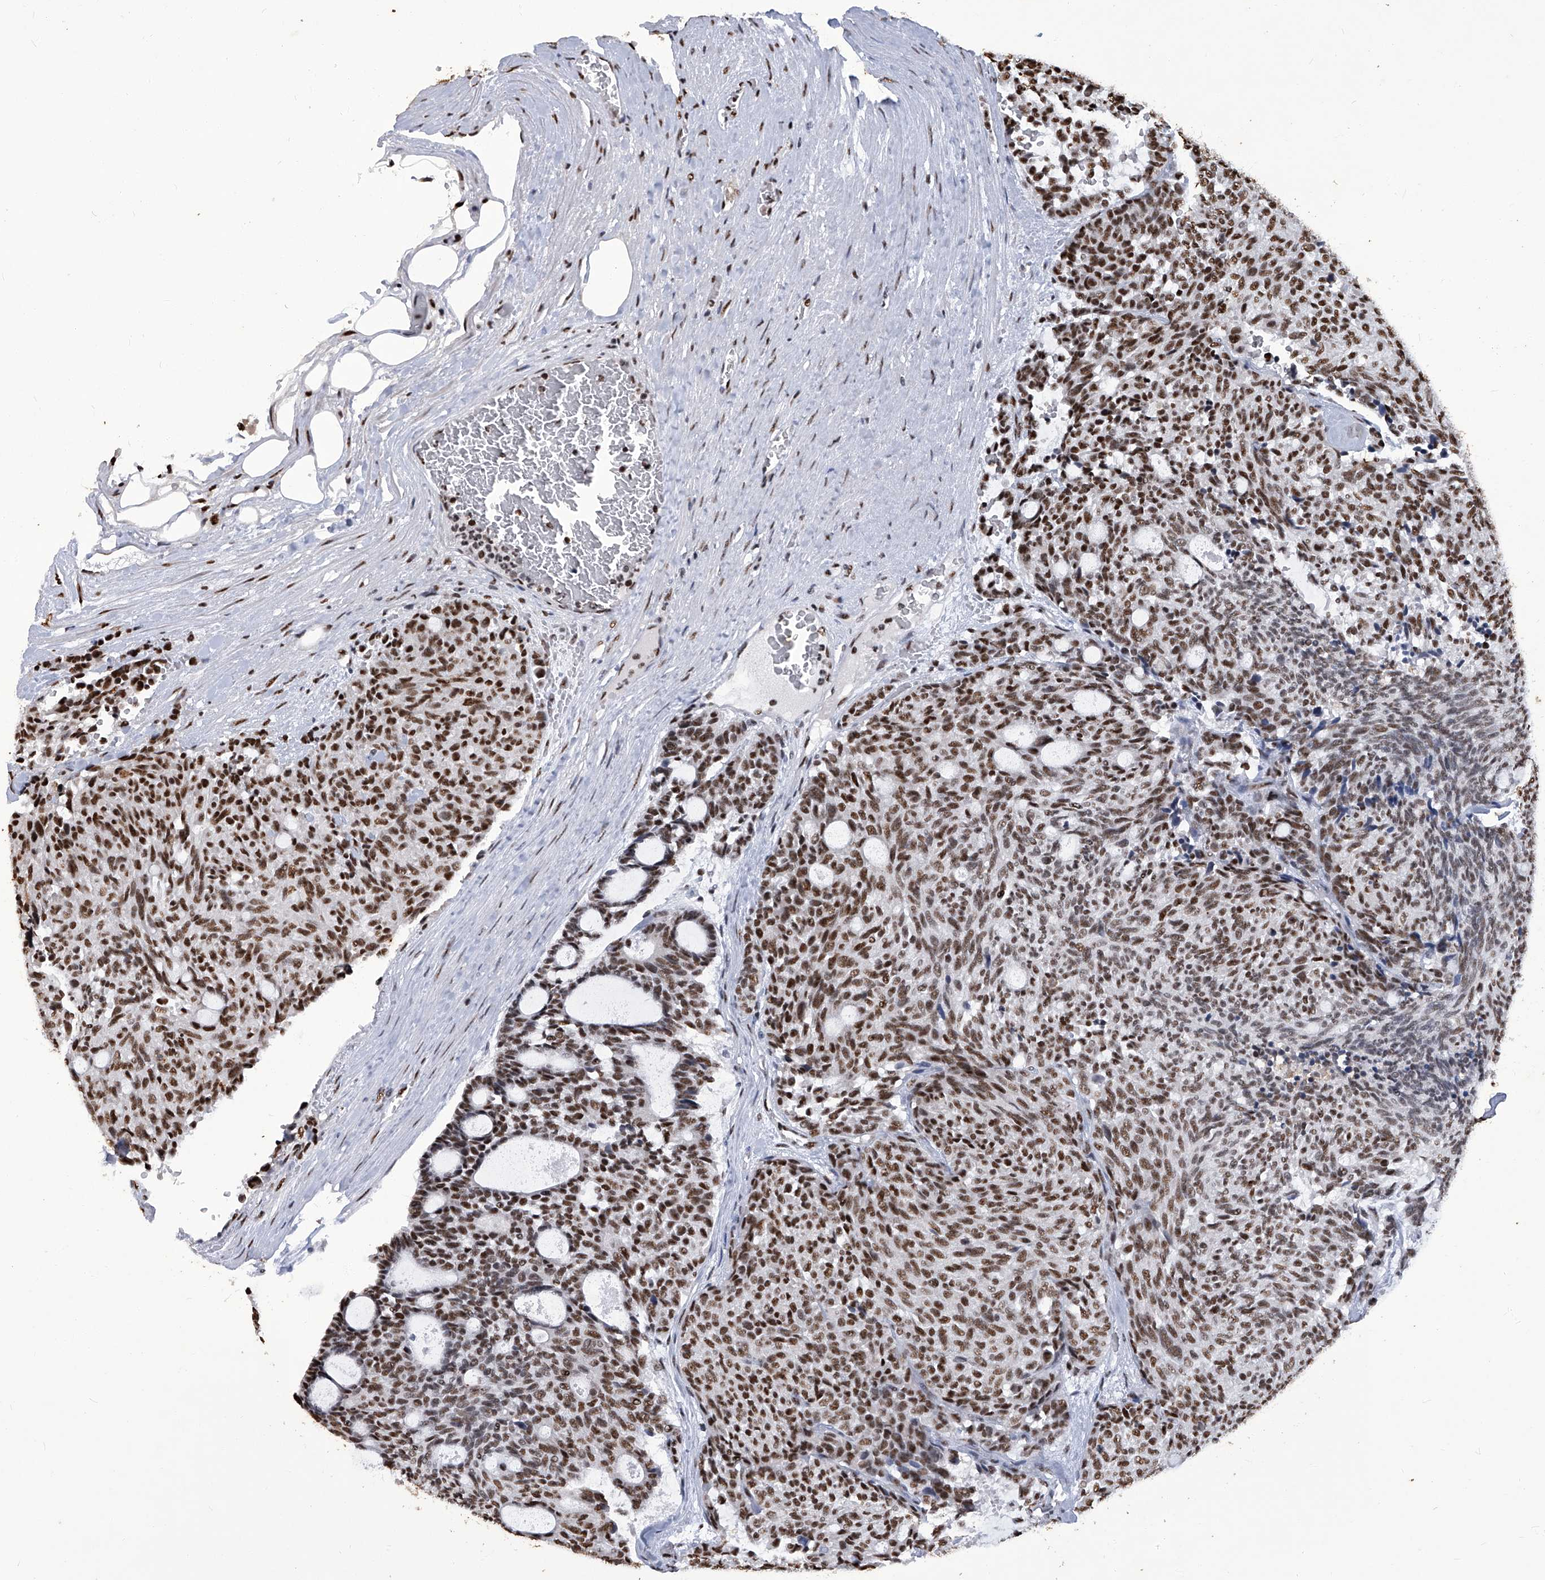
{"staining": {"intensity": "moderate", "quantity": ">75%", "location": "nuclear"}, "tissue": "carcinoid", "cell_type": "Tumor cells", "image_type": "cancer", "snomed": [{"axis": "morphology", "description": "Carcinoid, malignant, NOS"}, {"axis": "topography", "description": "Pancreas"}], "caption": "Human carcinoid stained with a protein marker displays moderate staining in tumor cells.", "gene": "HBP1", "patient": {"sex": "female", "age": 54}}